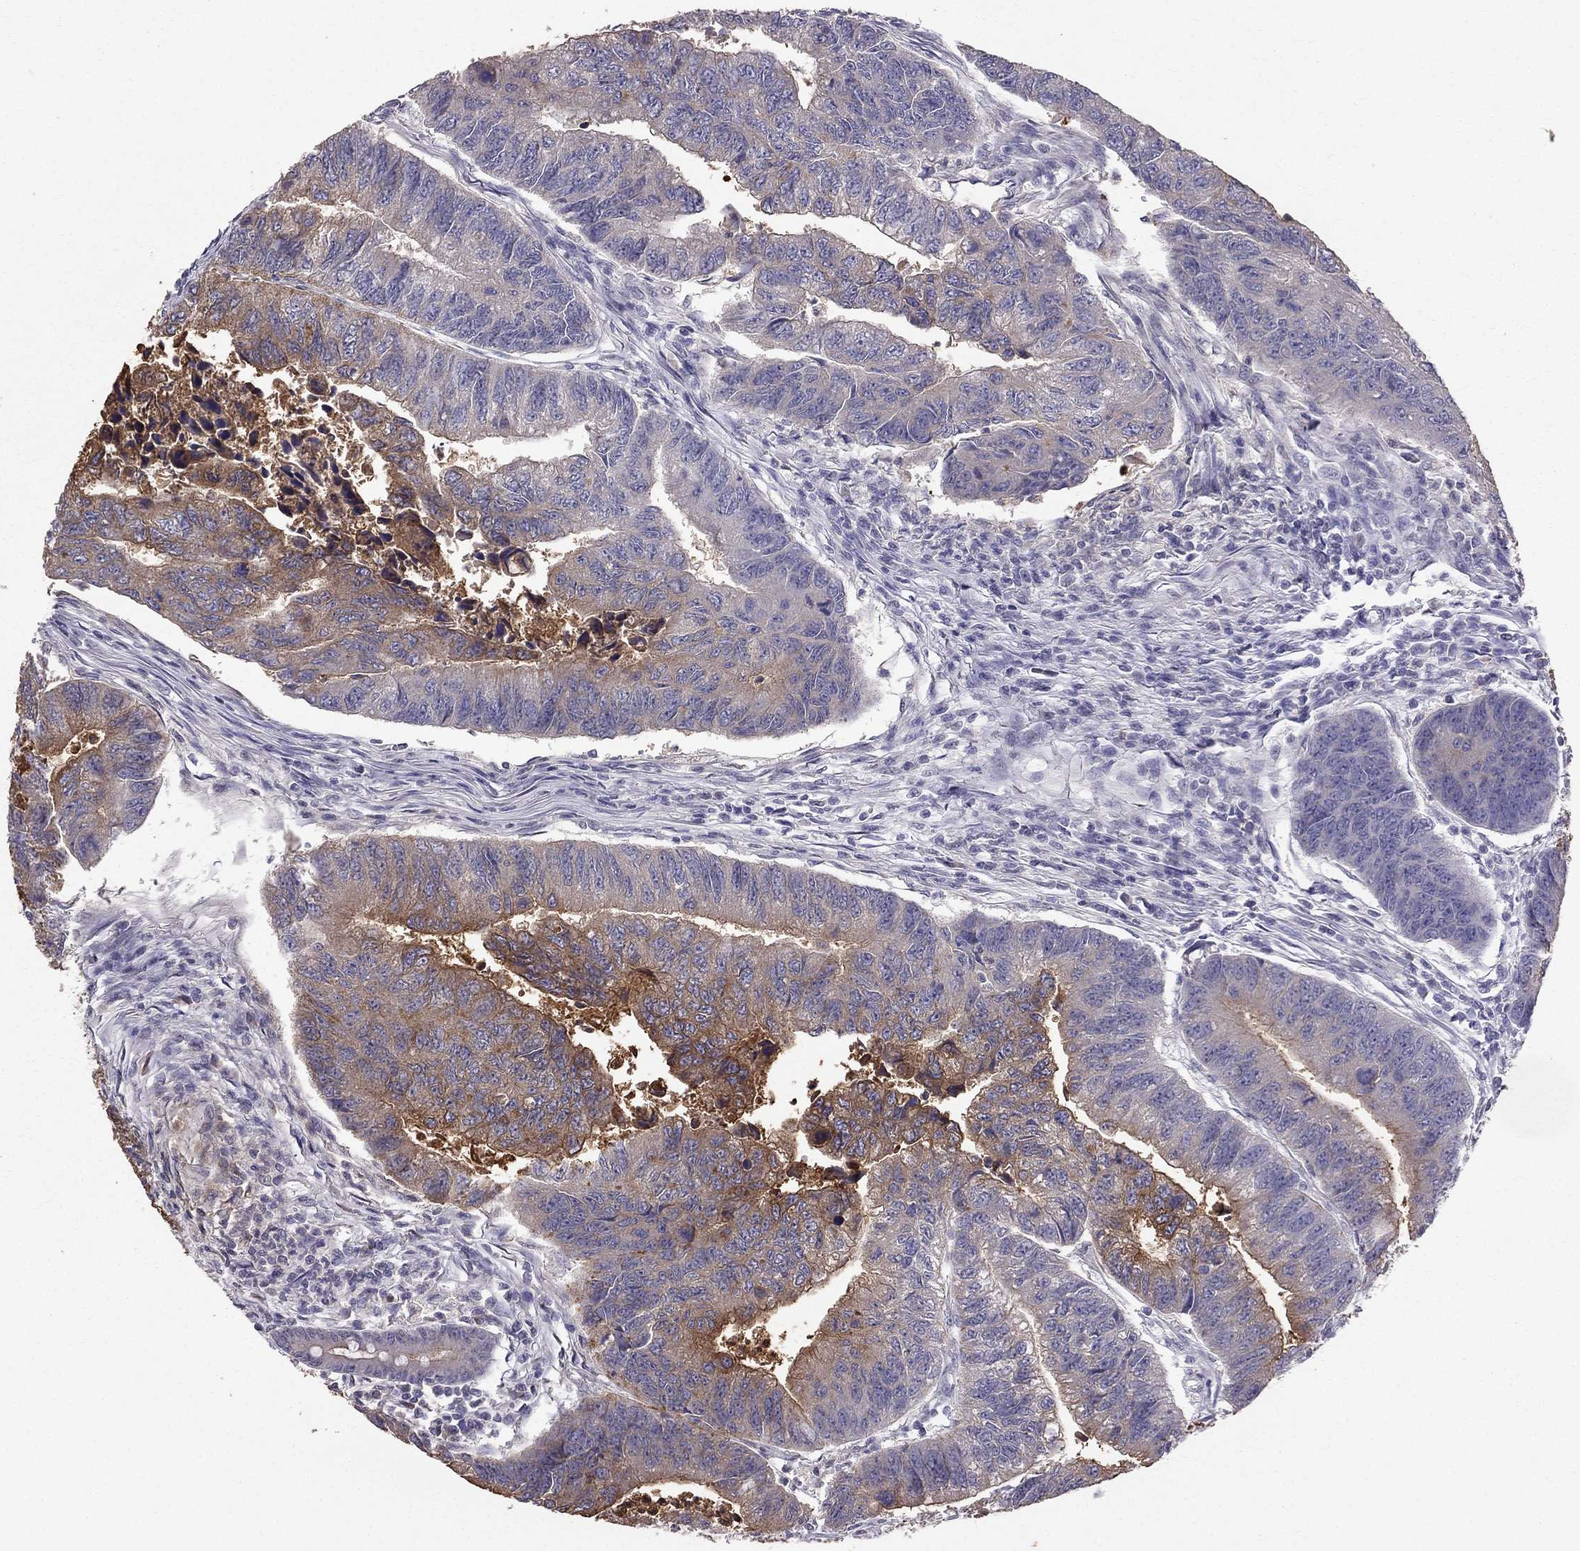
{"staining": {"intensity": "moderate", "quantity": "<25%", "location": "cytoplasmic/membranous"}, "tissue": "colorectal cancer", "cell_type": "Tumor cells", "image_type": "cancer", "snomed": [{"axis": "morphology", "description": "Adenocarcinoma, NOS"}, {"axis": "topography", "description": "Colon"}], "caption": "Moderate cytoplasmic/membranous protein staining is seen in about <25% of tumor cells in adenocarcinoma (colorectal). The staining was performed using DAB, with brown indicating positive protein expression. Nuclei are stained blue with hematoxylin.", "gene": "SCG5", "patient": {"sex": "female", "age": 65}}